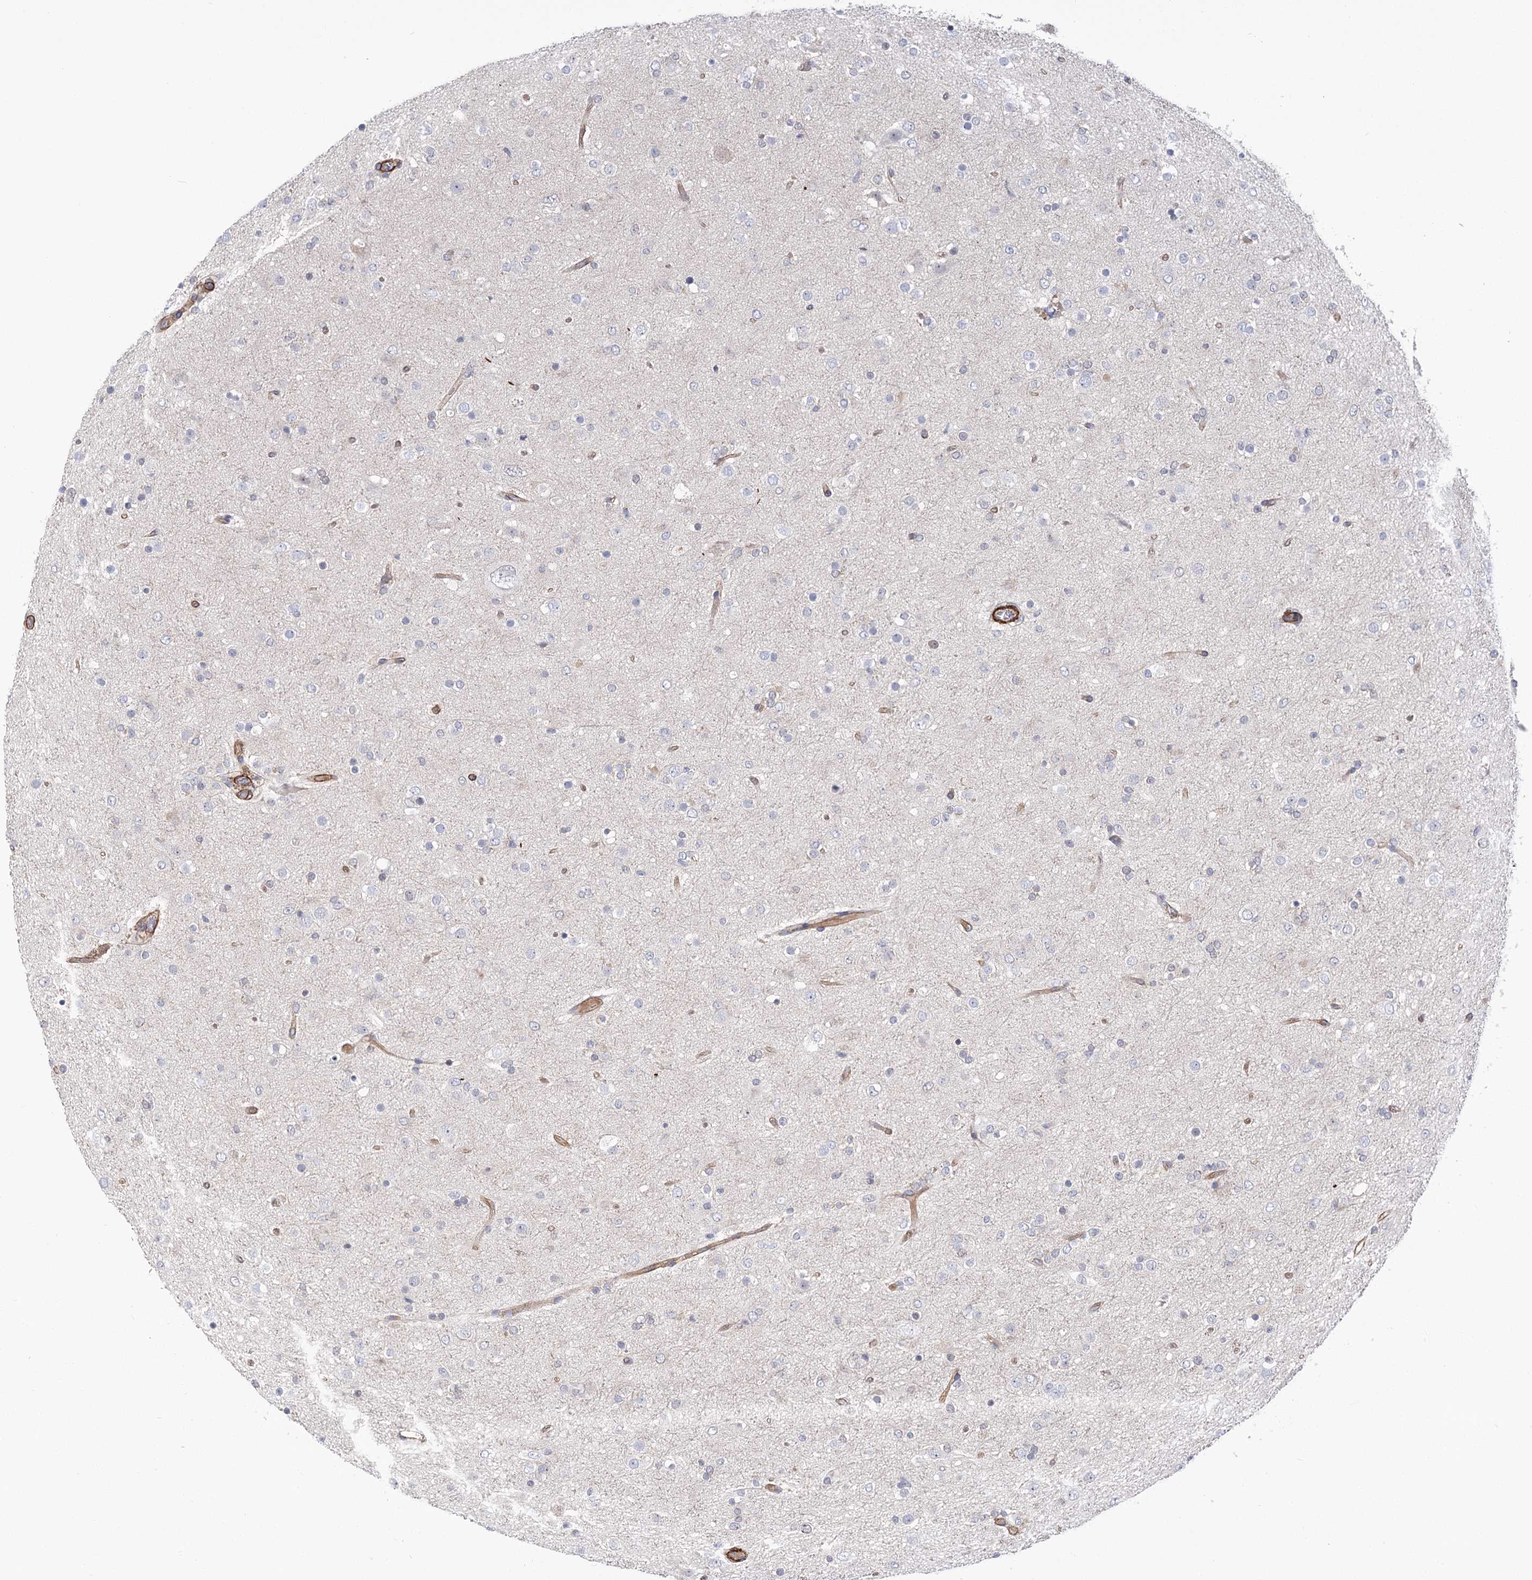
{"staining": {"intensity": "negative", "quantity": "none", "location": "none"}, "tissue": "glioma", "cell_type": "Tumor cells", "image_type": "cancer", "snomed": [{"axis": "morphology", "description": "Glioma, malignant, Low grade"}, {"axis": "topography", "description": "Brain"}], "caption": "This is an IHC histopathology image of human malignant glioma (low-grade). There is no positivity in tumor cells.", "gene": "WASHC3", "patient": {"sex": "male", "age": 65}}